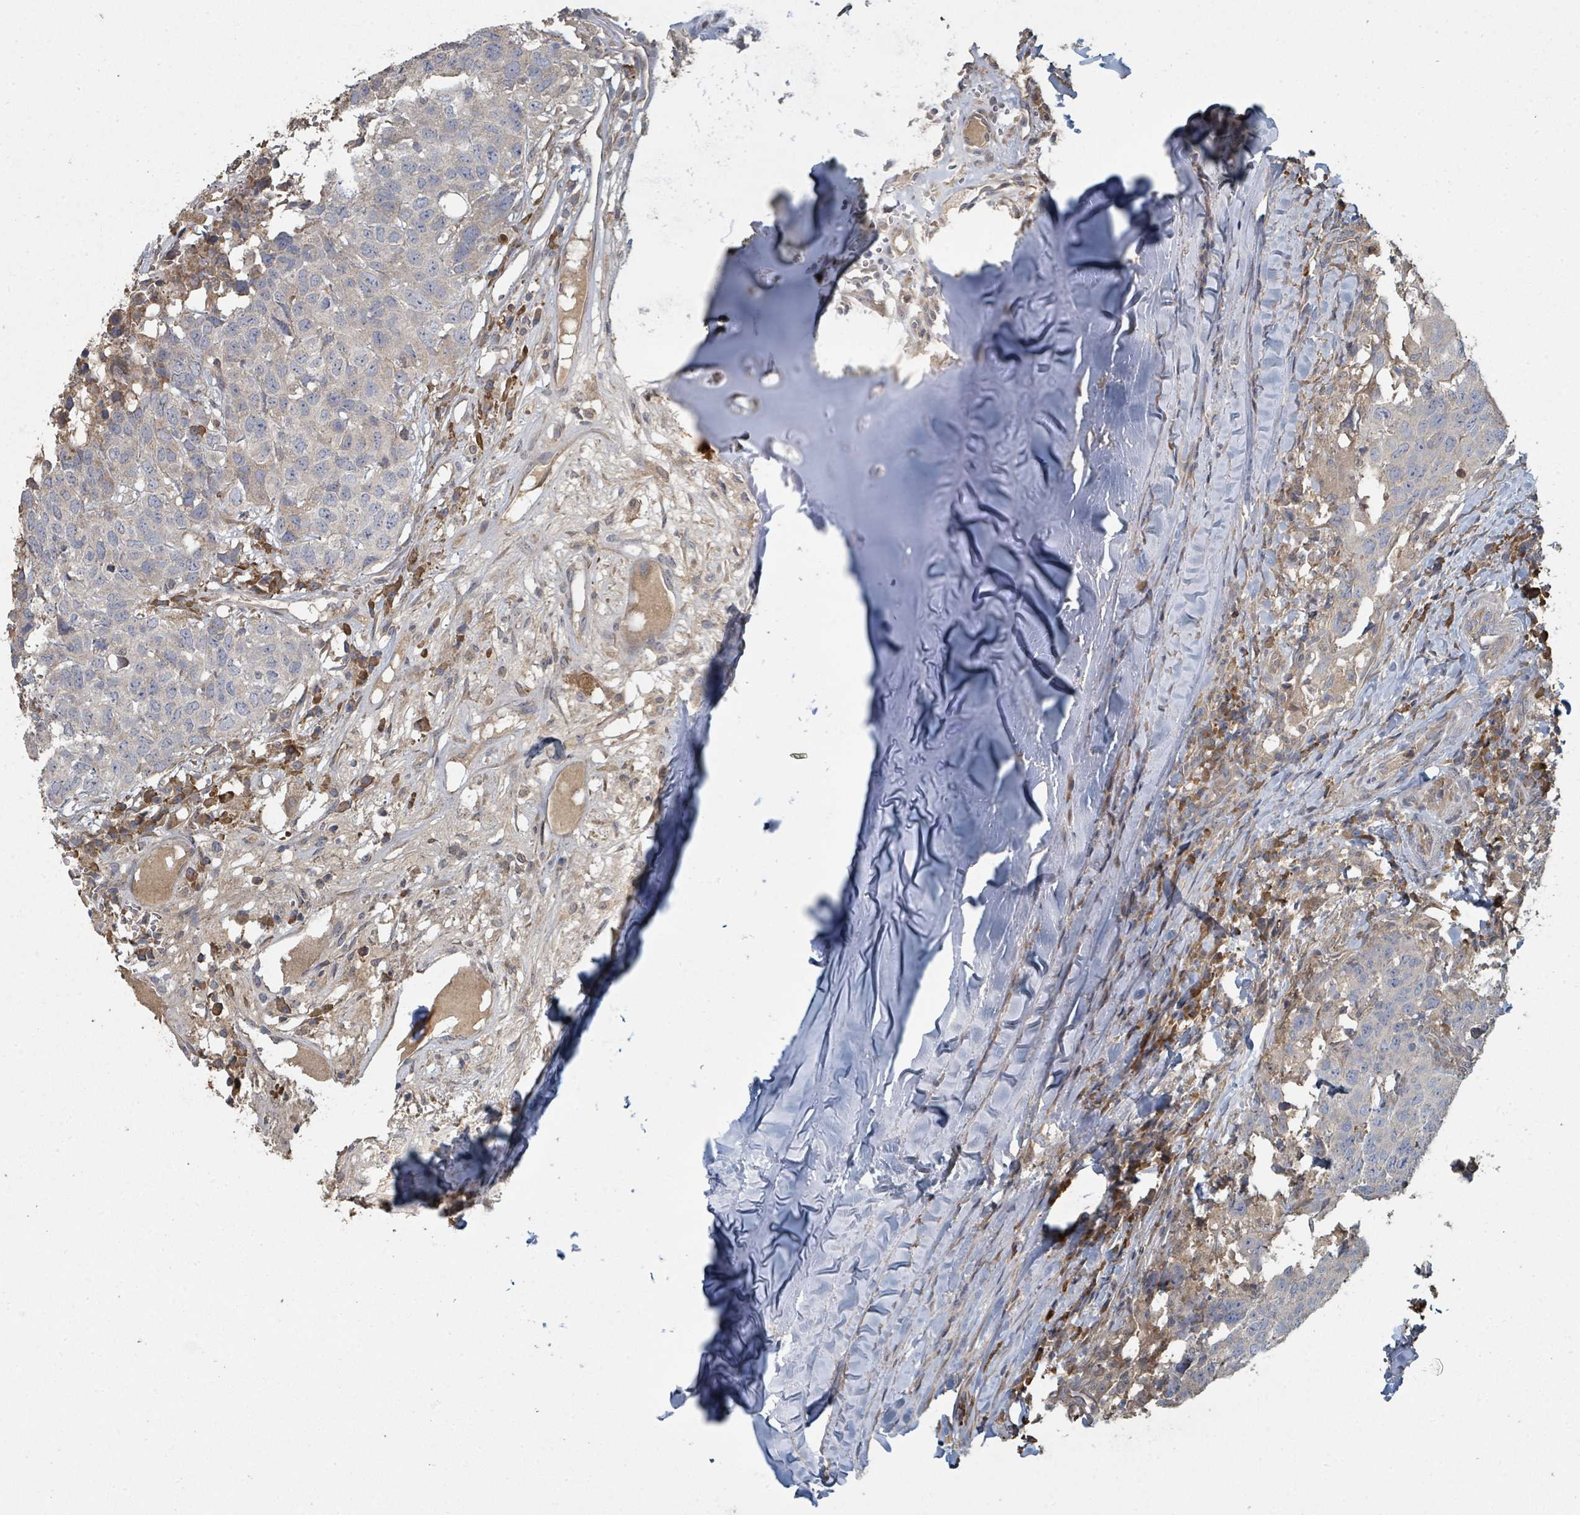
{"staining": {"intensity": "negative", "quantity": "none", "location": "none"}, "tissue": "head and neck cancer", "cell_type": "Tumor cells", "image_type": "cancer", "snomed": [{"axis": "morphology", "description": "Normal tissue, NOS"}, {"axis": "morphology", "description": "Squamous cell carcinoma, NOS"}, {"axis": "topography", "description": "Skeletal muscle"}, {"axis": "topography", "description": "Vascular tissue"}, {"axis": "topography", "description": "Peripheral nerve tissue"}, {"axis": "topography", "description": "Head-Neck"}], "caption": "An immunohistochemistry micrograph of squamous cell carcinoma (head and neck) is shown. There is no staining in tumor cells of squamous cell carcinoma (head and neck). (DAB immunohistochemistry (IHC) with hematoxylin counter stain).", "gene": "WDFY1", "patient": {"sex": "male", "age": 66}}